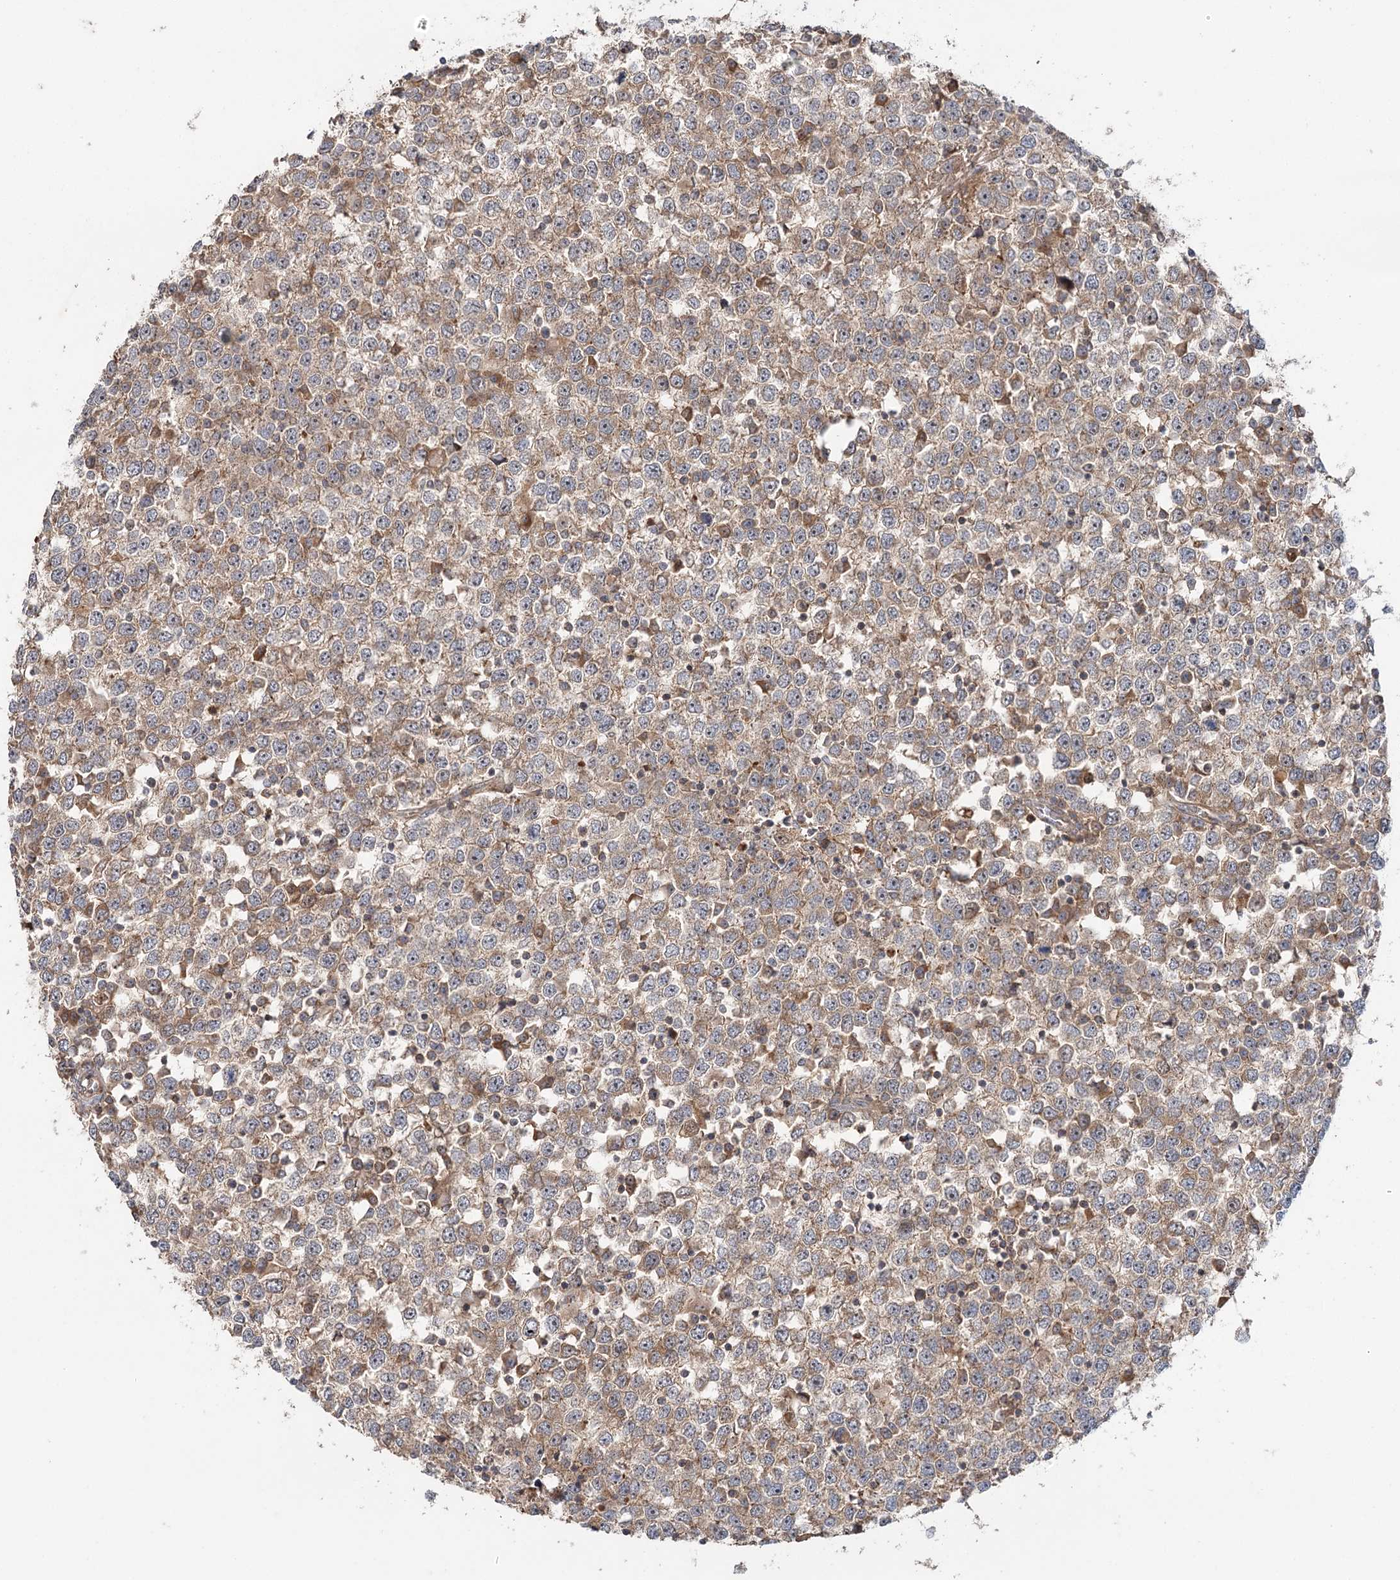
{"staining": {"intensity": "moderate", "quantity": ">75%", "location": "cytoplasmic/membranous"}, "tissue": "testis cancer", "cell_type": "Tumor cells", "image_type": "cancer", "snomed": [{"axis": "morphology", "description": "Seminoma, NOS"}, {"axis": "topography", "description": "Testis"}], "caption": "High-magnification brightfield microscopy of testis cancer (seminoma) stained with DAB (brown) and counterstained with hematoxylin (blue). tumor cells exhibit moderate cytoplasmic/membranous positivity is seen in approximately>75% of cells. (Stains: DAB in brown, nuclei in blue, Microscopy: brightfield microscopy at high magnification).", "gene": "RAPGEF6", "patient": {"sex": "male", "age": 65}}